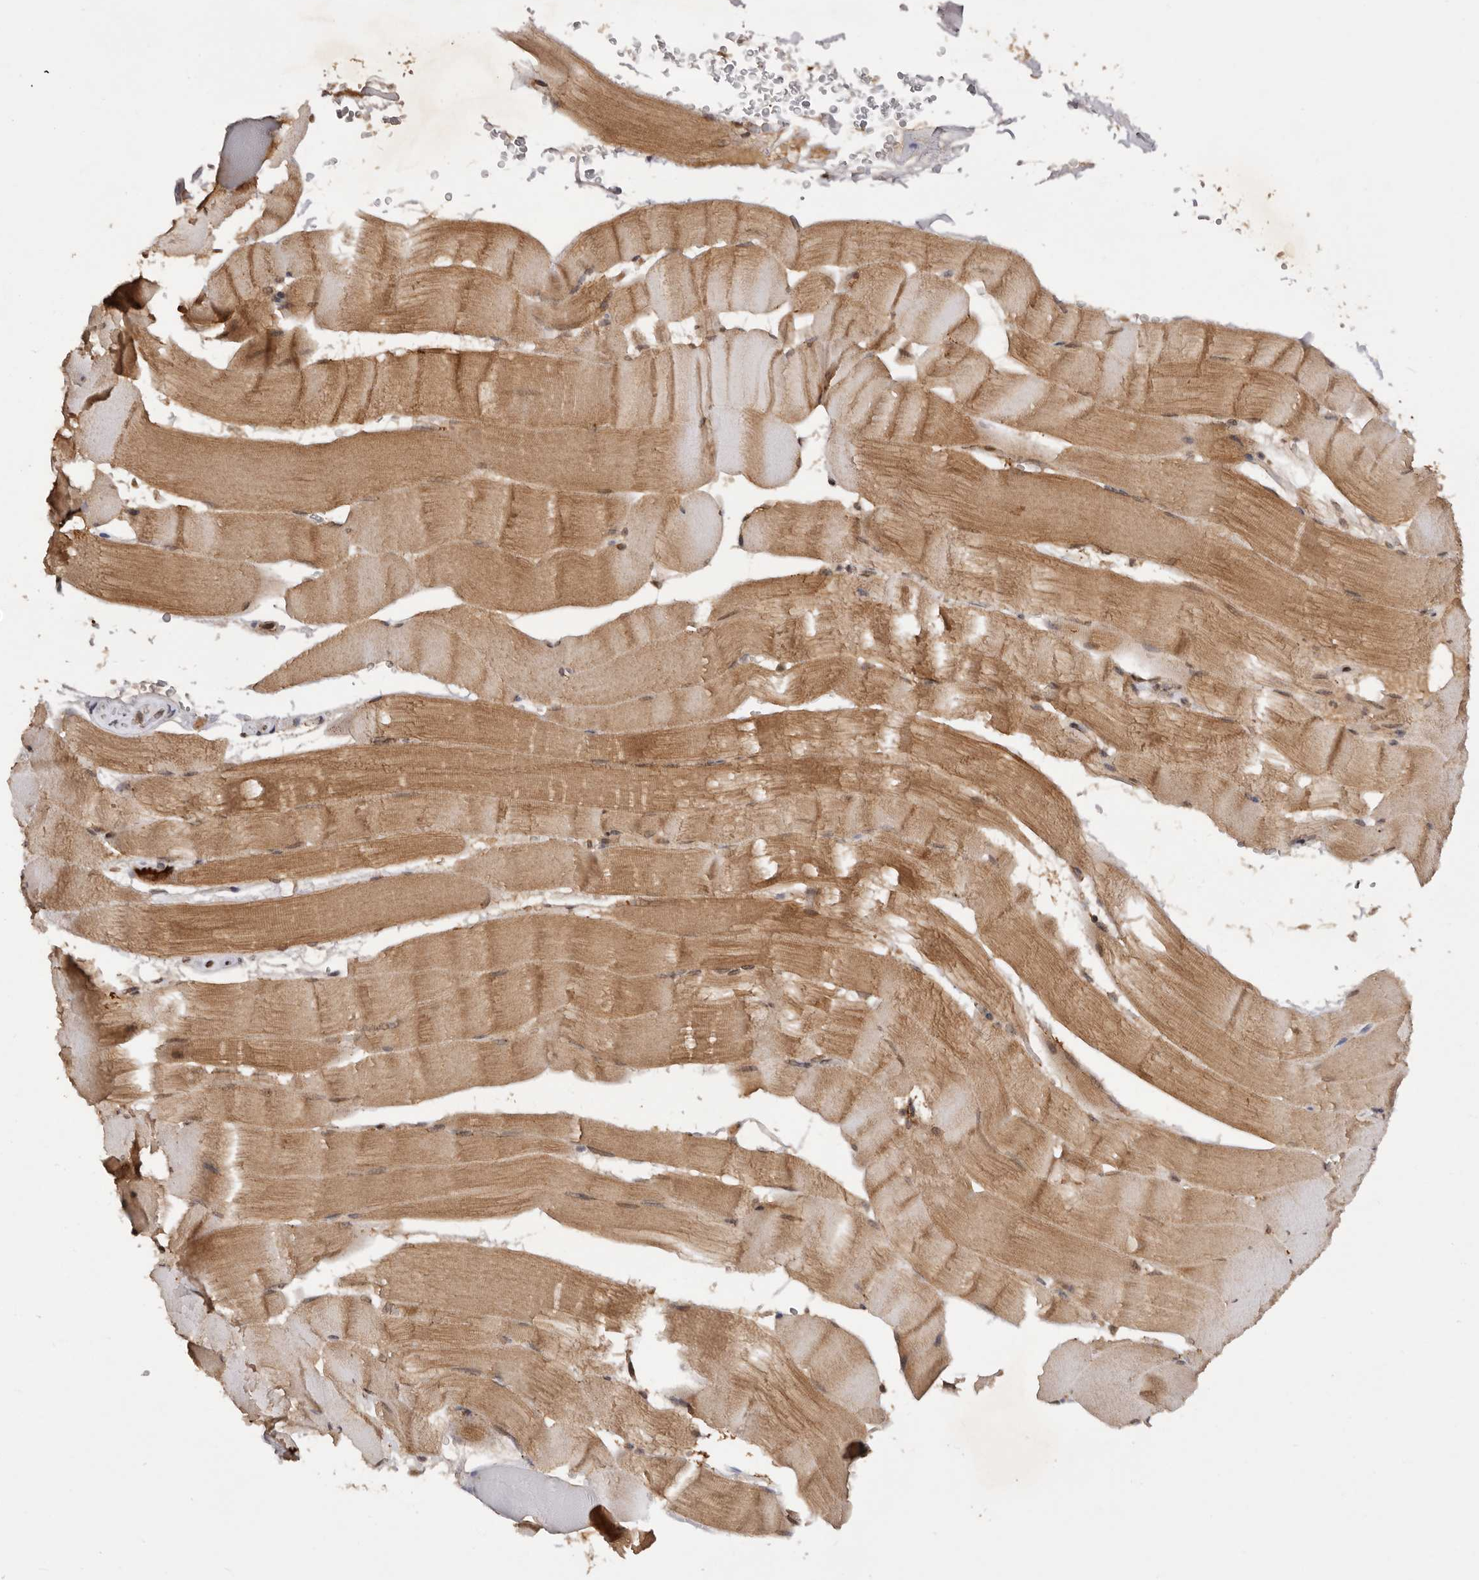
{"staining": {"intensity": "moderate", "quantity": ">75%", "location": "cytoplasmic/membranous"}, "tissue": "skeletal muscle", "cell_type": "Myocytes", "image_type": "normal", "snomed": [{"axis": "morphology", "description": "Normal tissue, NOS"}, {"axis": "topography", "description": "Skeletal muscle"}], "caption": "Immunohistochemical staining of unremarkable human skeletal muscle reveals medium levels of moderate cytoplasmic/membranous expression in about >75% of myocytes. (DAB (3,3'-diaminobenzidine) IHC, brown staining for protein, blue staining for nuclei).", "gene": "TARS2", "patient": {"sex": "male", "age": 62}}